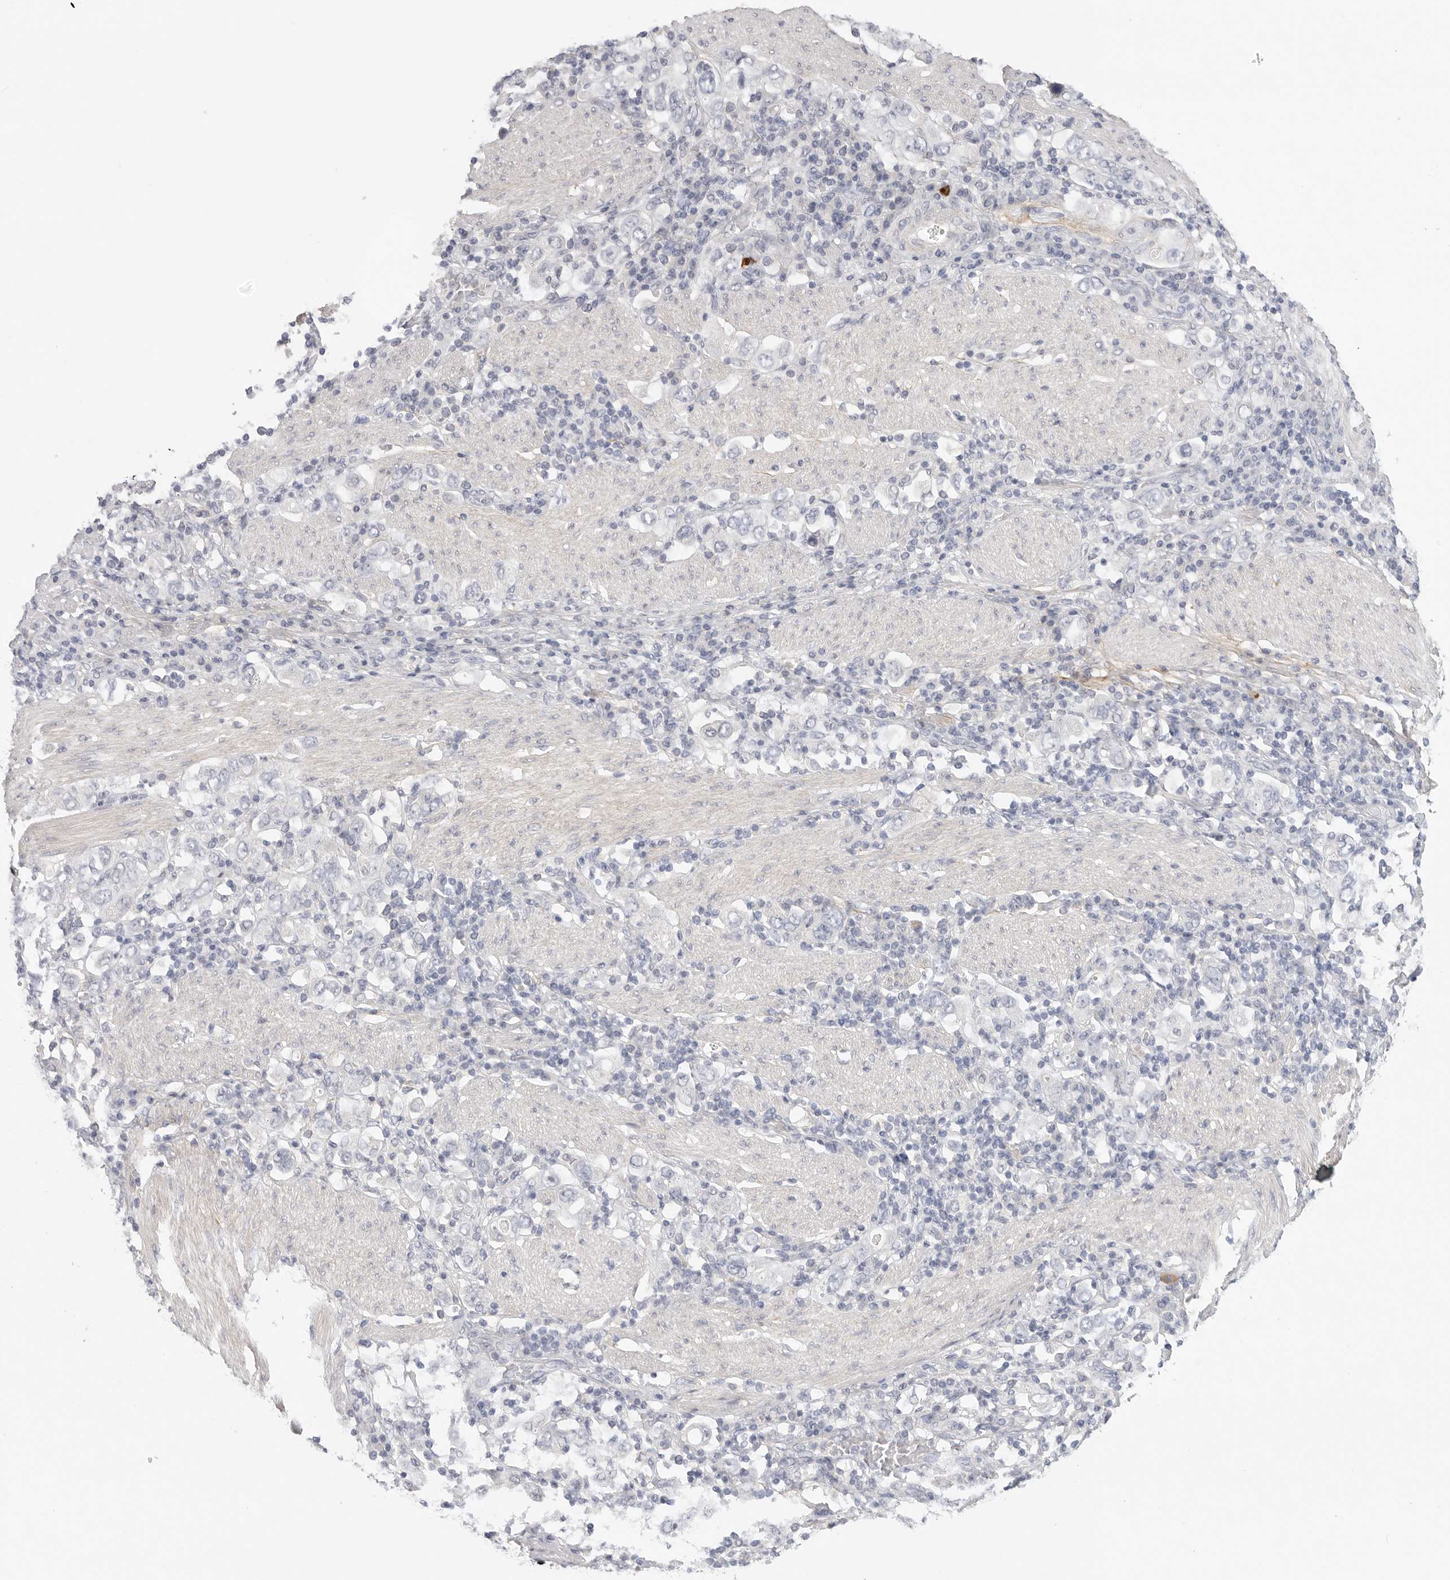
{"staining": {"intensity": "negative", "quantity": "none", "location": "none"}, "tissue": "stomach cancer", "cell_type": "Tumor cells", "image_type": "cancer", "snomed": [{"axis": "morphology", "description": "Adenocarcinoma, NOS"}, {"axis": "topography", "description": "Stomach, upper"}], "caption": "Human stomach adenocarcinoma stained for a protein using immunohistochemistry (IHC) shows no staining in tumor cells.", "gene": "FBN2", "patient": {"sex": "male", "age": 62}}